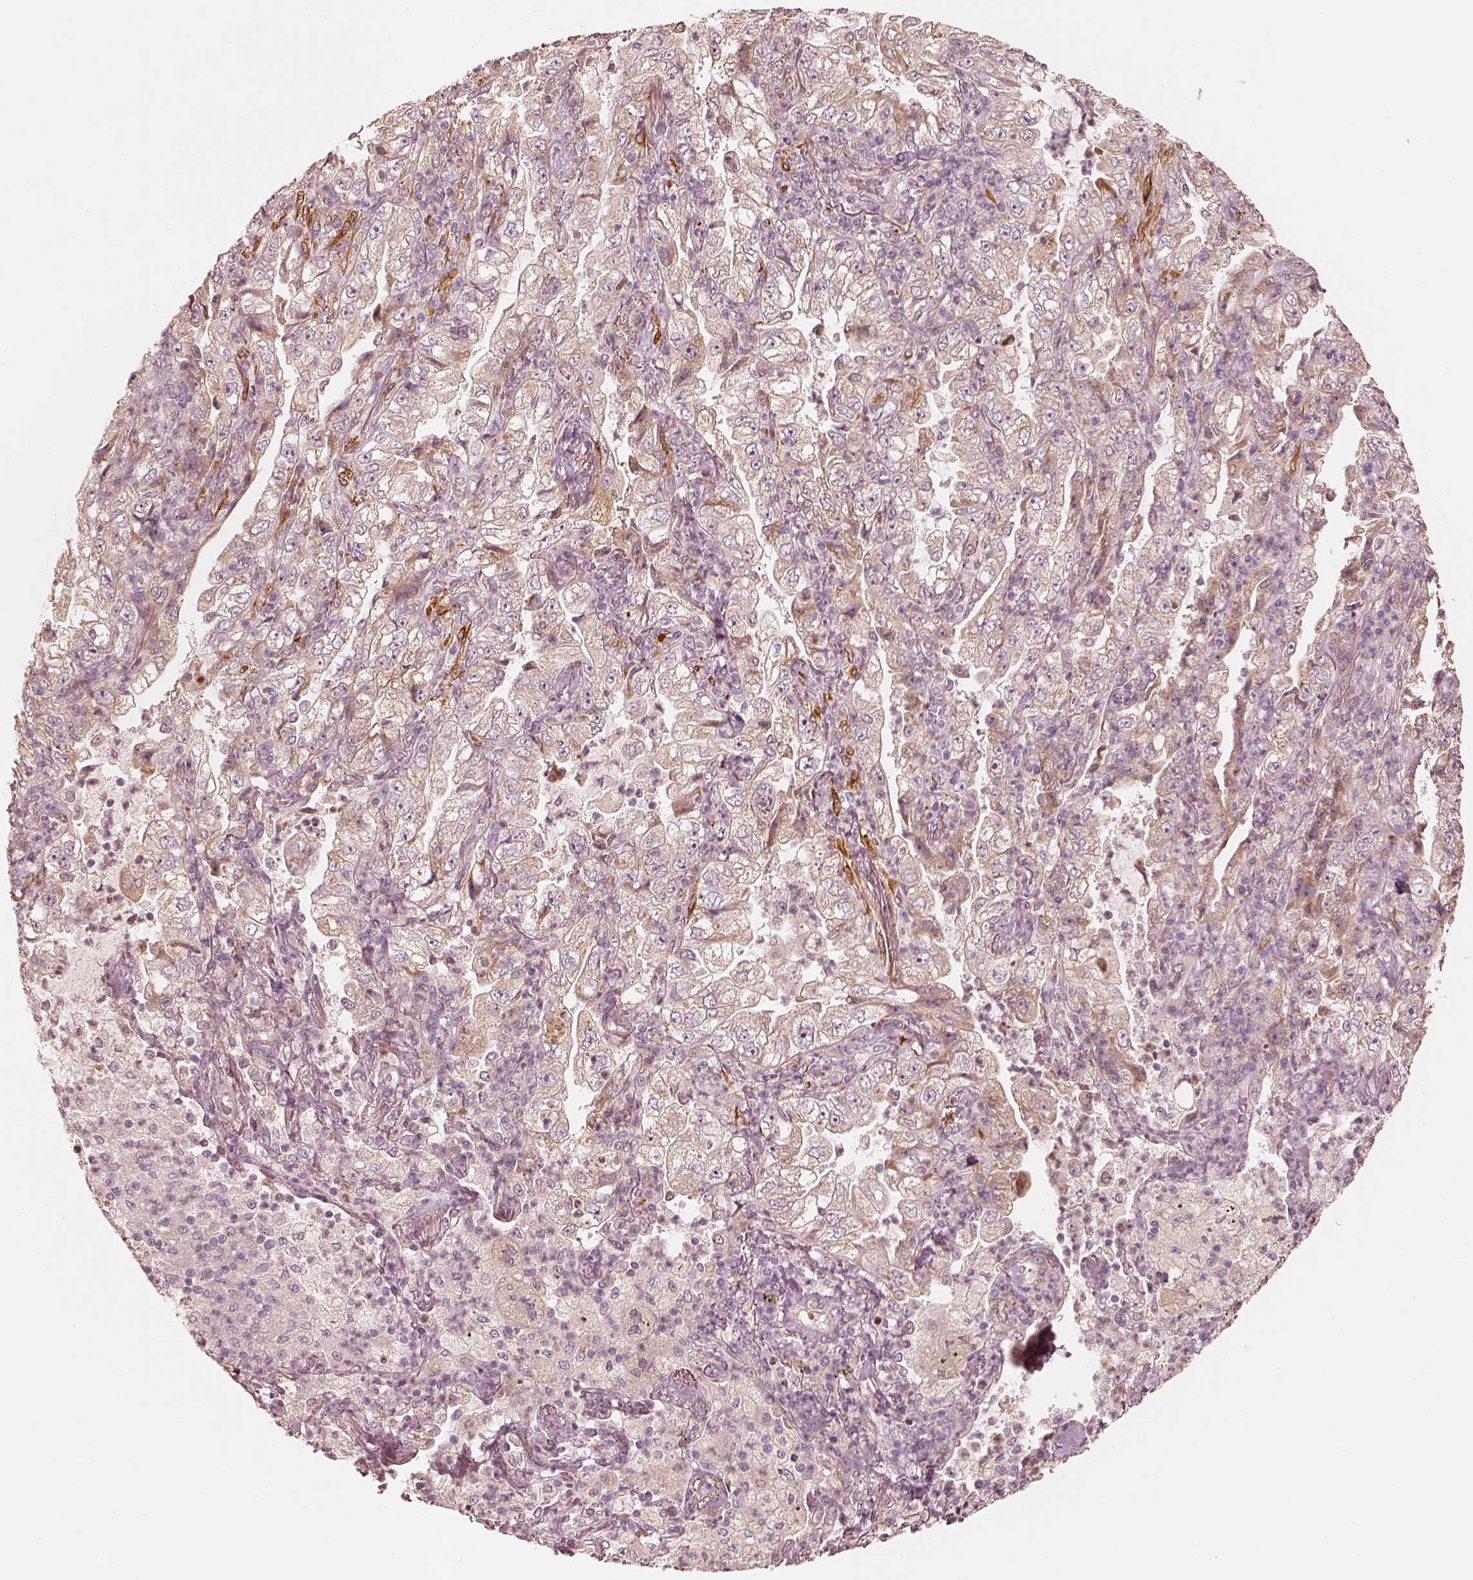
{"staining": {"intensity": "moderate", "quantity": ">75%", "location": "cytoplasmic/membranous"}, "tissue": "lung cancer", "cell_type": "Tumor cells", "image_type": "cancer", "snomed": [{"axis": "morphology", "description": "Adenocarcinoma, NOS"}, {"axis": "topography", "description": "Lung"}], "caption": "Lung adenocarcinoma stained for a protein (brown) exhibits moderate cytoplasmic/membranous positive positivity in approximately >75% of tumor cells.", "gene": "WLS", "patient": {"sex": "female", "age": 73}}